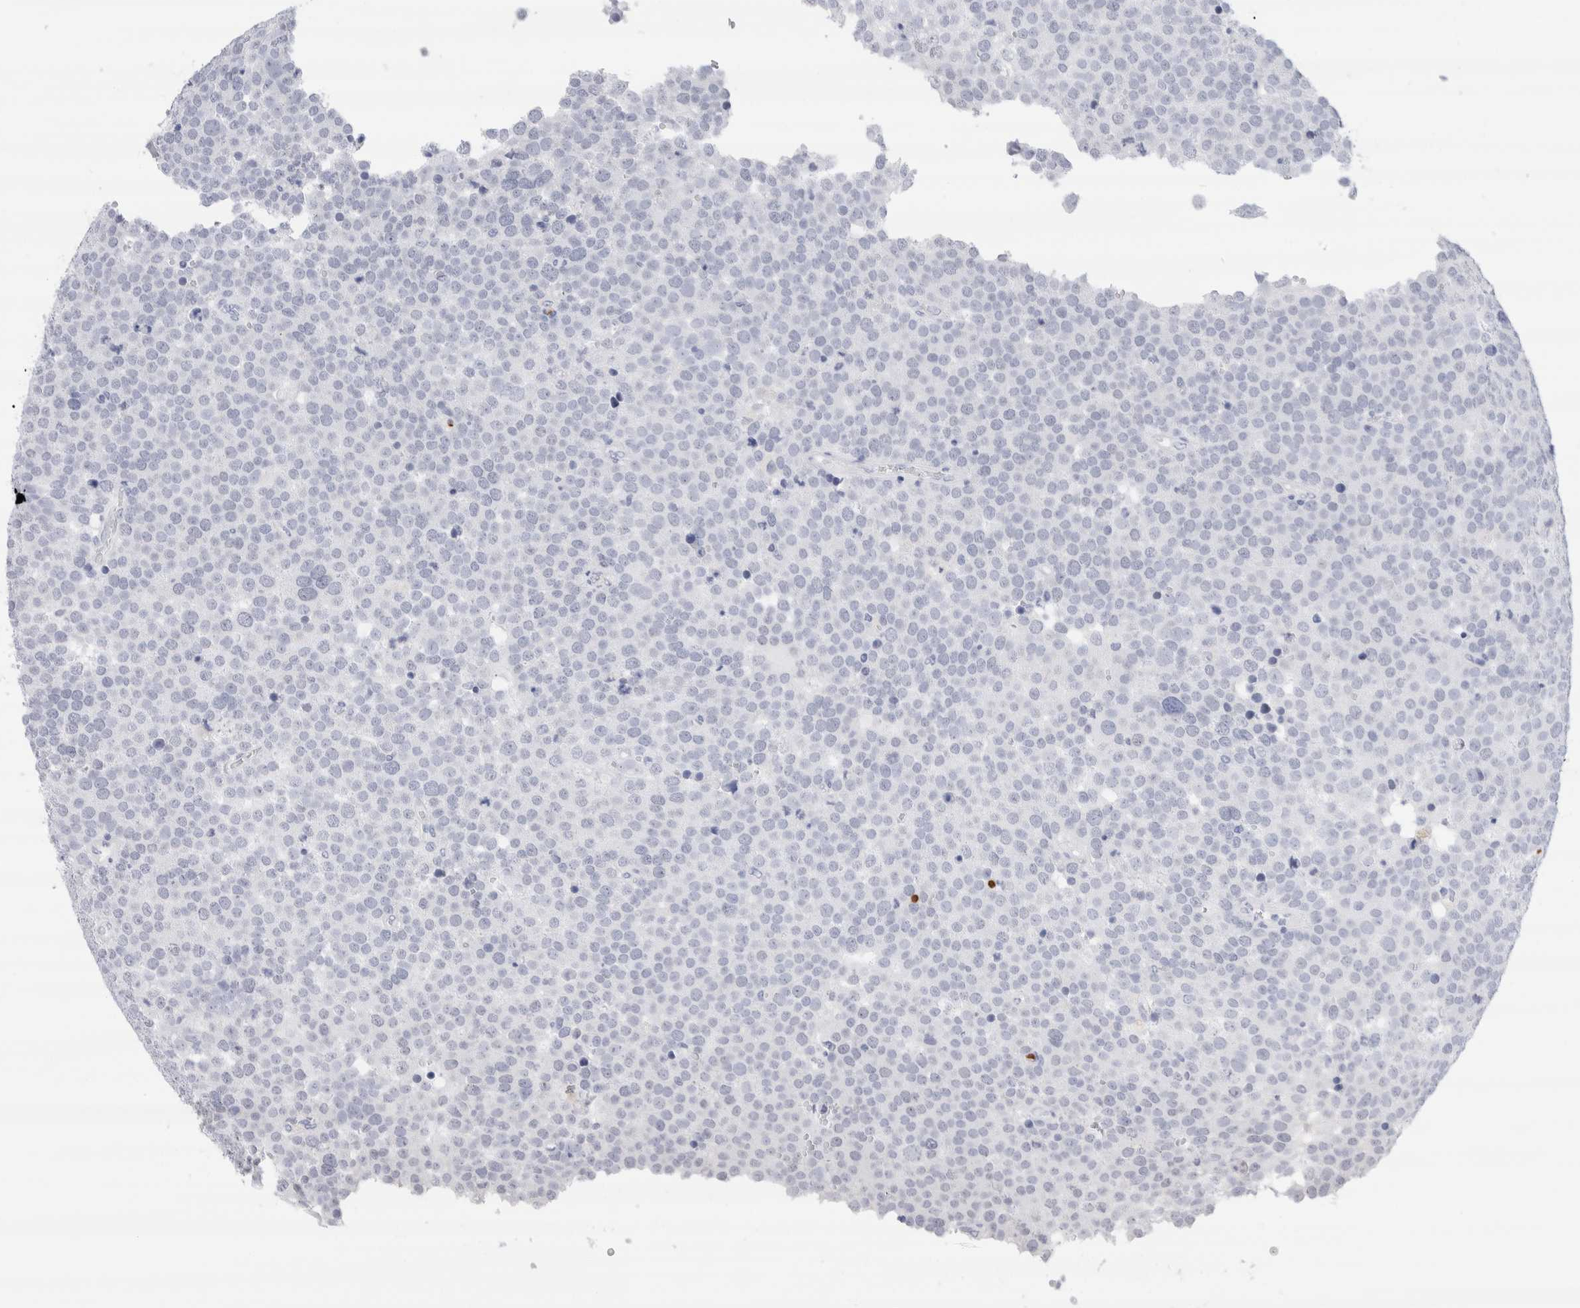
{"staining": {"intensity": "negative", "quantity": "none", "location": "none"}, "tissue": "testis cancer", "cell_type": "Tumor cells", "image_type": "cancer", "snomed": [{"axis": "morphology", "description": "Seminoma, NOS"}, {"axis": "topography", "description": "Testis"}], "caption": "A high-resolution histopathology image shows IHC staining of testis seminoma, which shows no significant expression in tumor cells.", "gene": "SLC10A5", "patient": {"sex": "male", "age": 71}}